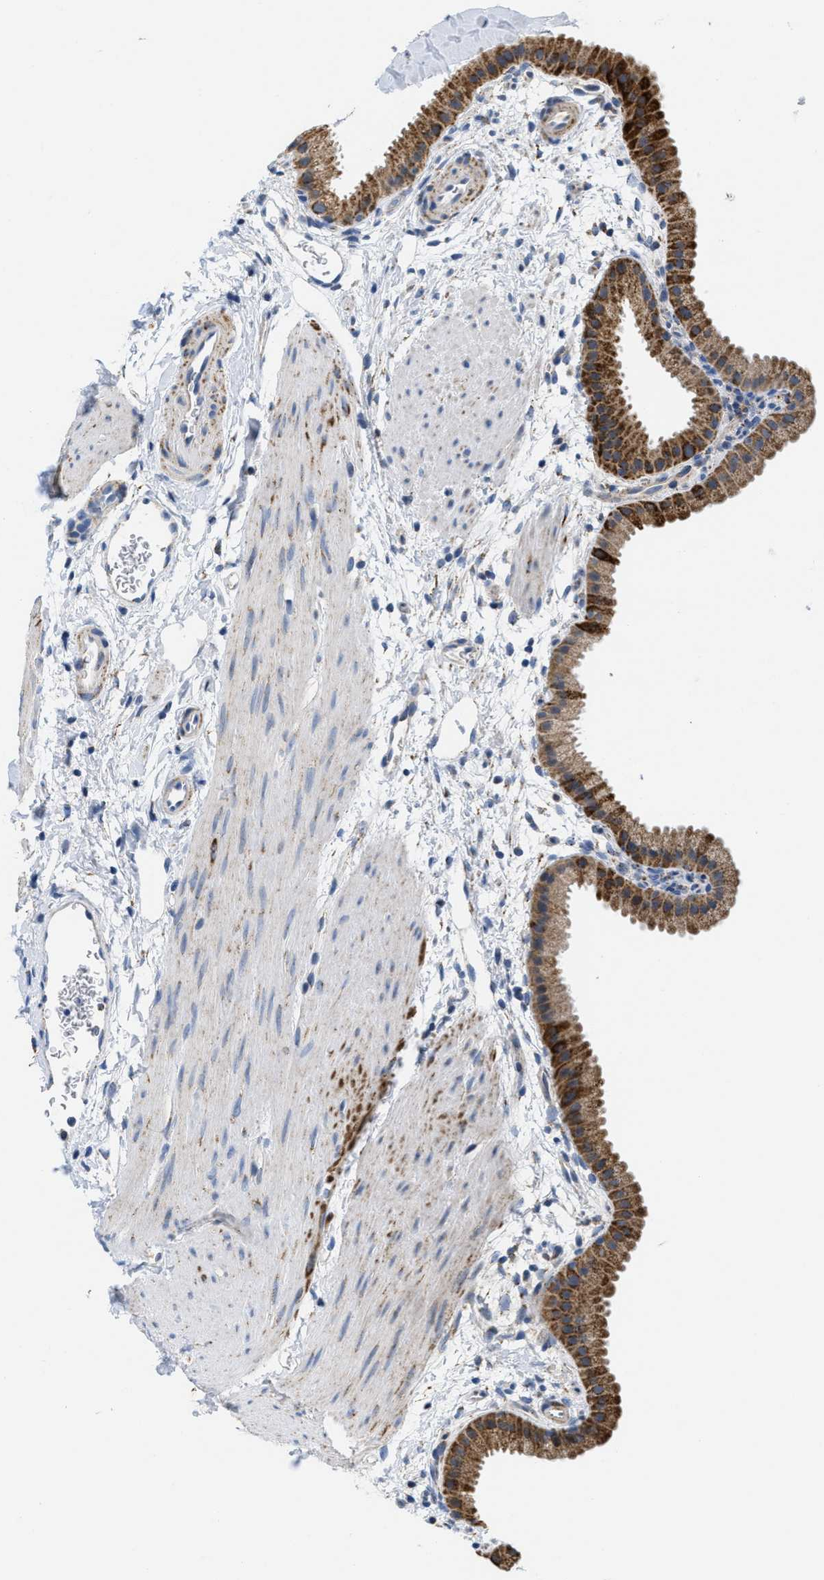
{"staining": {"intensity": "moderate", "quantity": ">75%", "location": "cytoplasmic/membranous"}, "tissue": "gallbladder", "cell_type": "Glandular cells", "image_type": "normal", "snomed": [{"axis": "morphology", "description": "Normal tissue, NOS"}, {"axis": "topography", "description": "Gallbladder"}], "caption": "Gallbladder was stained to show a protein in brown. There is medium levels of moderate cytoplasmic/membranous positivity in about >75% of glandular cells. (Brightfield microscopy of DAB IHC at high magnification).", "gene": "KCNJ5", "patient": {"sex": "female", "age": 64}}